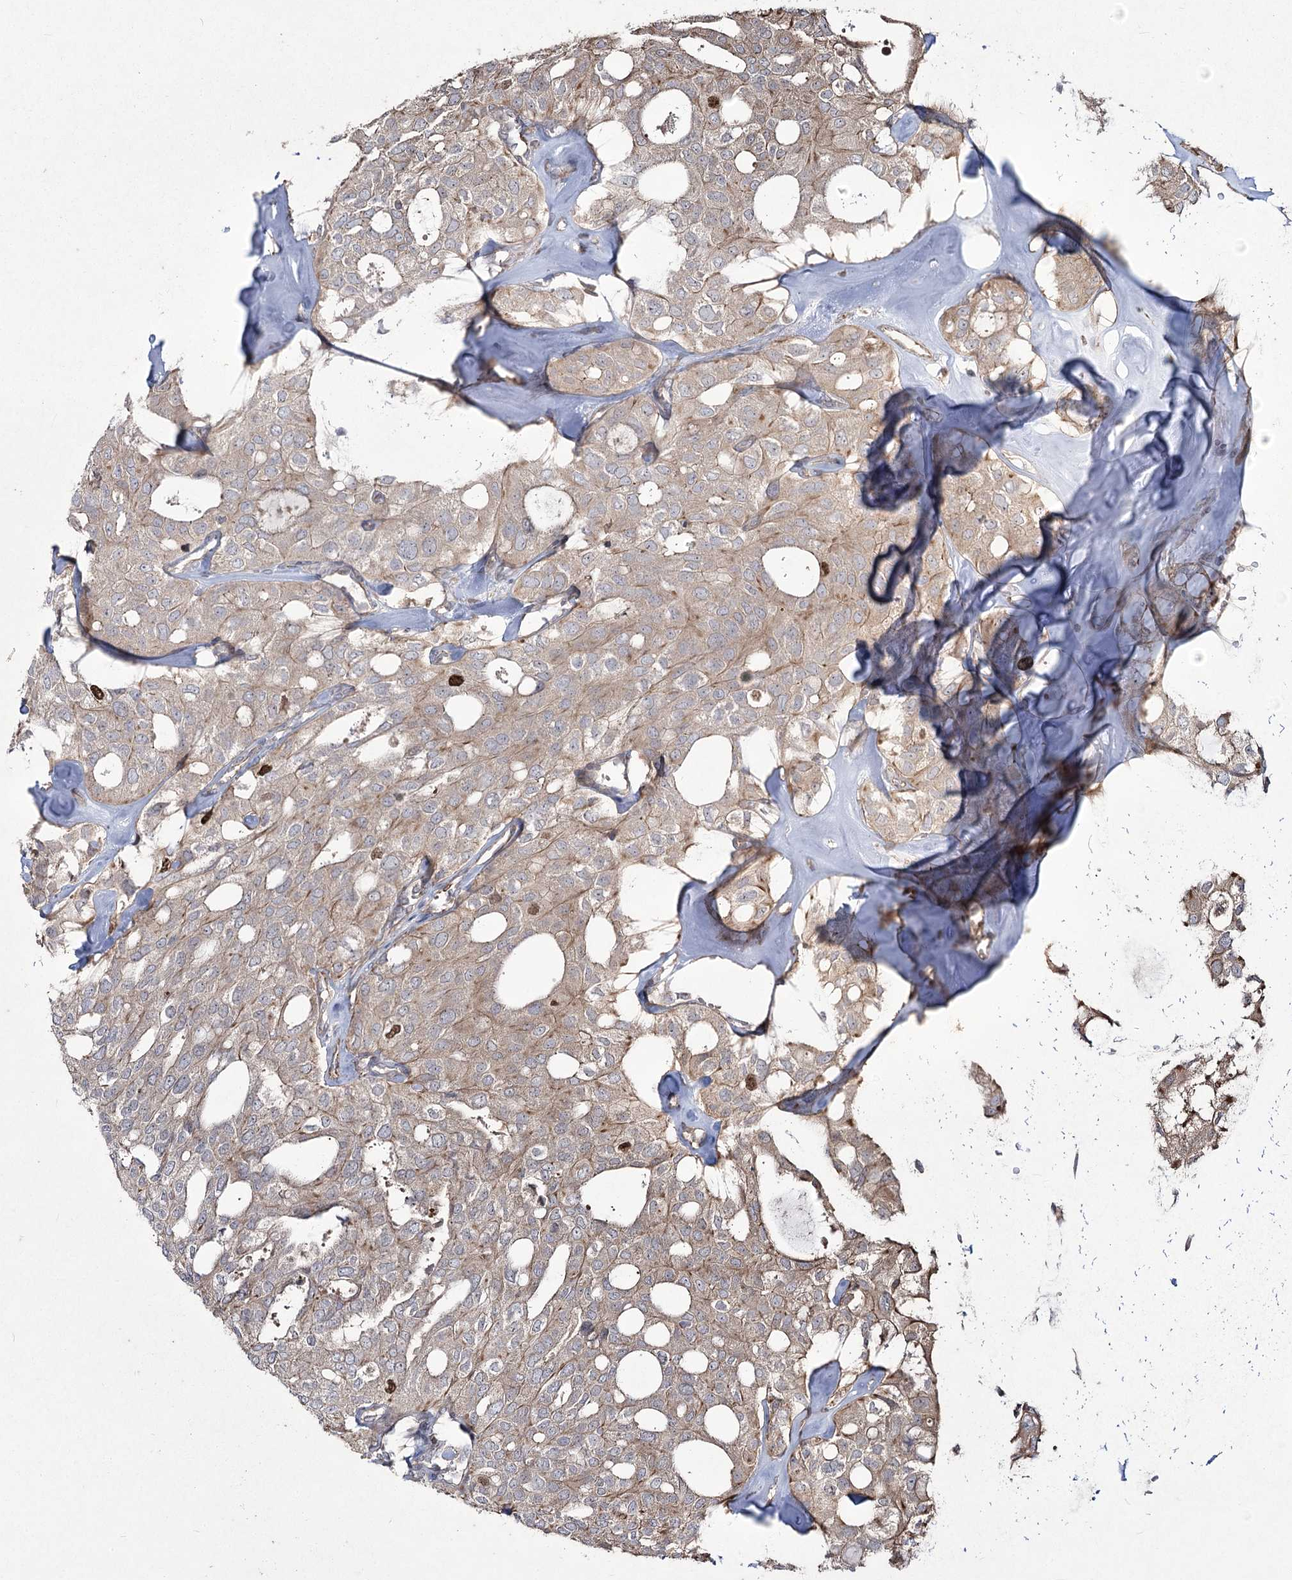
{"staining": {"intensity": "moderate", "quantity": "<25%", "location": "nuclear"}, "tissue": "thyroid cancer", "cell_type": "Tumor cells", "image_type": "cancer", "snomed": [{"axis": "morphology", "description": "Follicular adenoma carcinoma, NOS"}, {"axis": "topography", "description": "Thyroid gland"}], "caption": "Immunohistochemistry (IHC) (DAB (3,3'-diaminobenzidine)) staining of human thyroid follicular adenoma carcinoma exhibits moderate nuclear protein staining in about <25% of tumor cells.", "gene": "PRC1", "patient": {"sex": "male", "age": 75}}